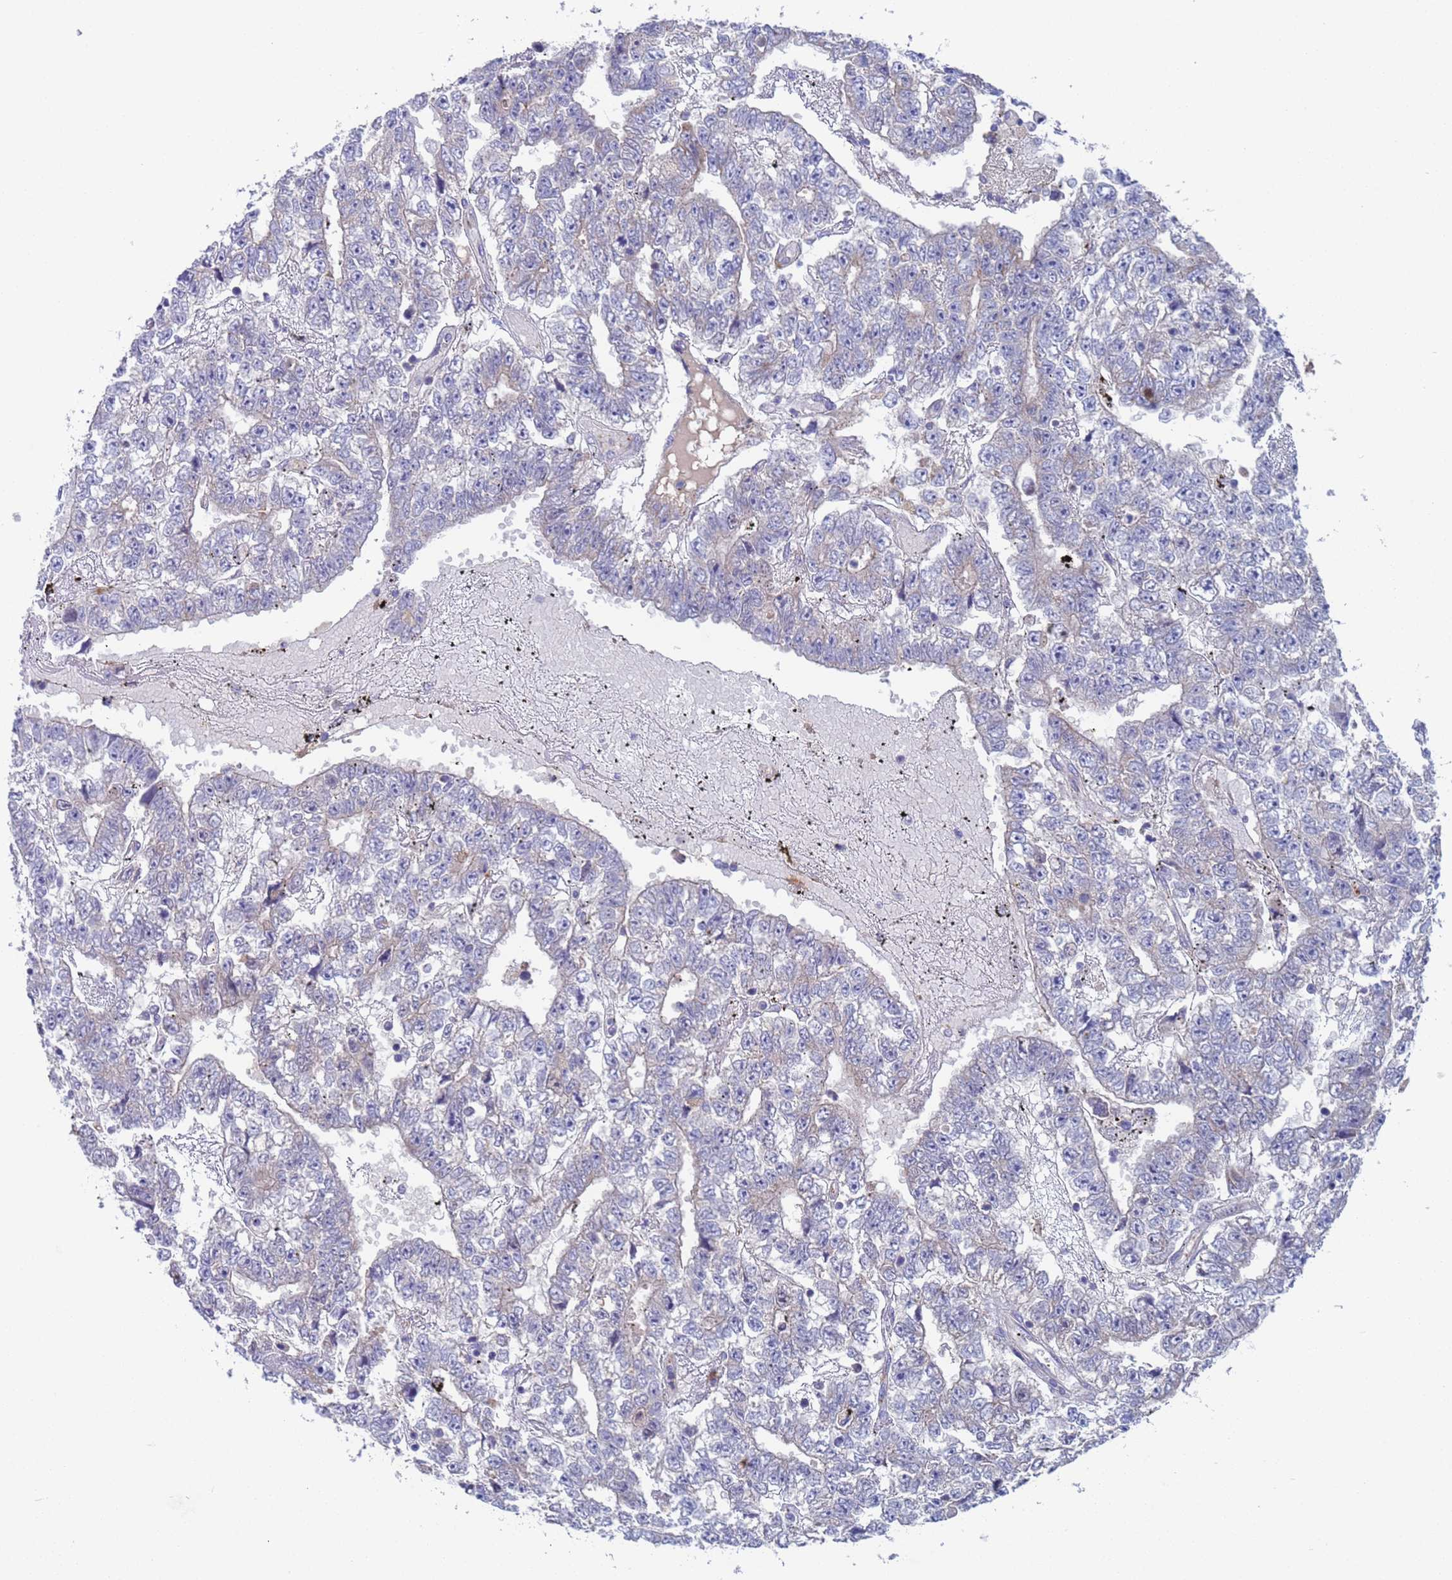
{"staining": {"intensity": "negative", "quantity": "none", "location": "none"}, "tissue": "testis cancer", "cell_type": "Tumor cells", "image_type": "cancer", "snomed": [{"axis": "morphology", "description": "Carcinoma, Embryonal, NOS"}, {"axis": "topography", "description": "Testis"}], "caption": "A histopathology image of testis cancer stained for a protein shows no brown staining in tumor cells.", "gene": "PET117", "patient": {"sex": "male", "age": 25}}